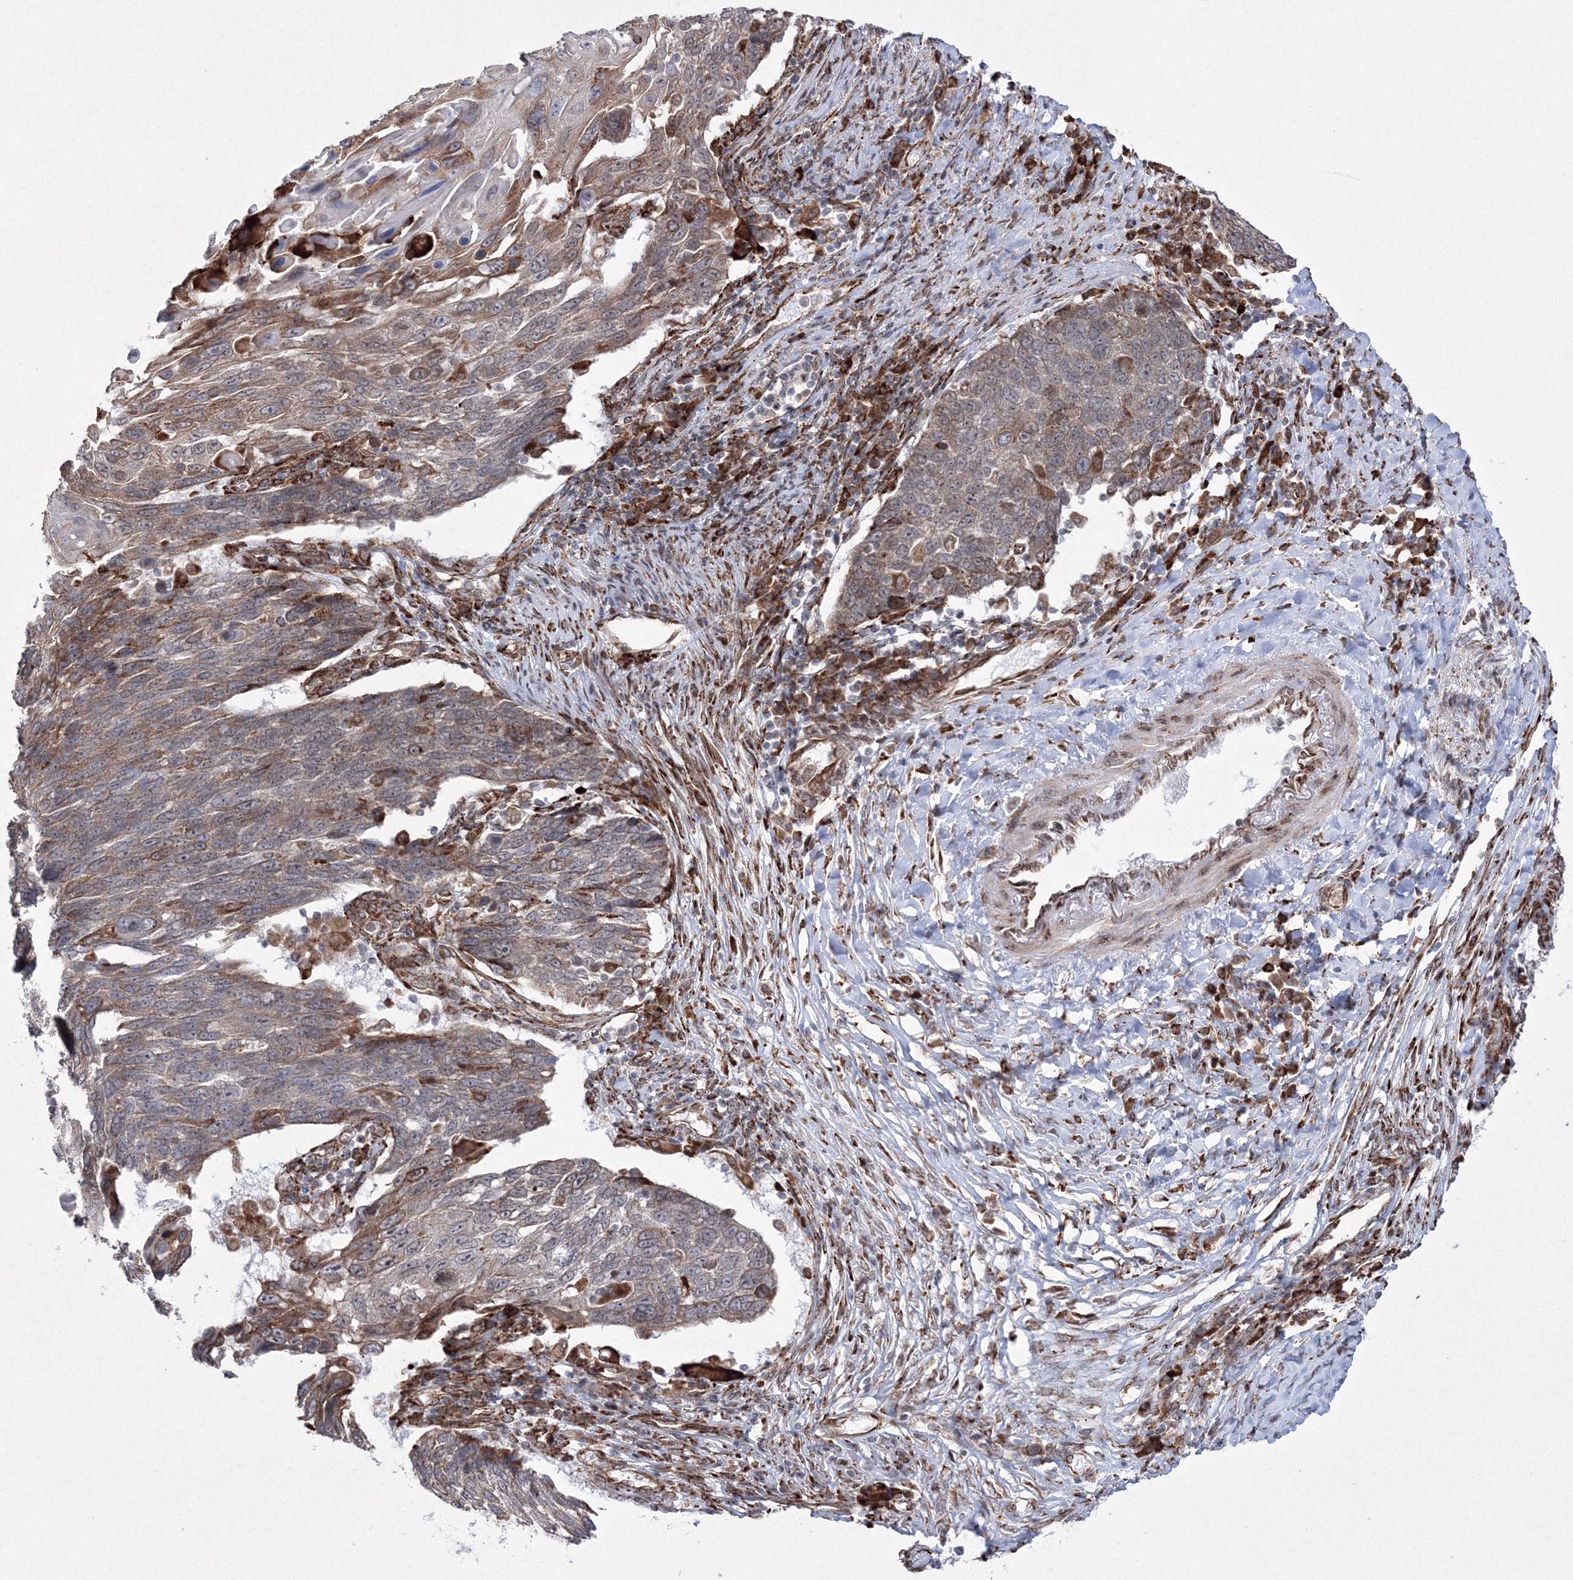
{"staining": {"intensity": "moderate", "quantity": "25%-75%", "location": "cytoplasmic/membranous"}, "tissue": "lung cancer", "cell_type": "Tumor cells", "image_type": "cancer", "snomed": [{"axis": "morphology", "description": "Squamous cell carcinoma, NOS"}, {"axis": "topography", "description": "Lung"}], "caption": "Moderate cytoplasmic/membranous expression for a protein is appreciated in approximately 25%-75% of tumor cells of squamous cell carcinoma (lung) using immunohistochemistry (IHC).", "gene": "EFCAB12", "patient": {"sex": "male", "age": 66}}